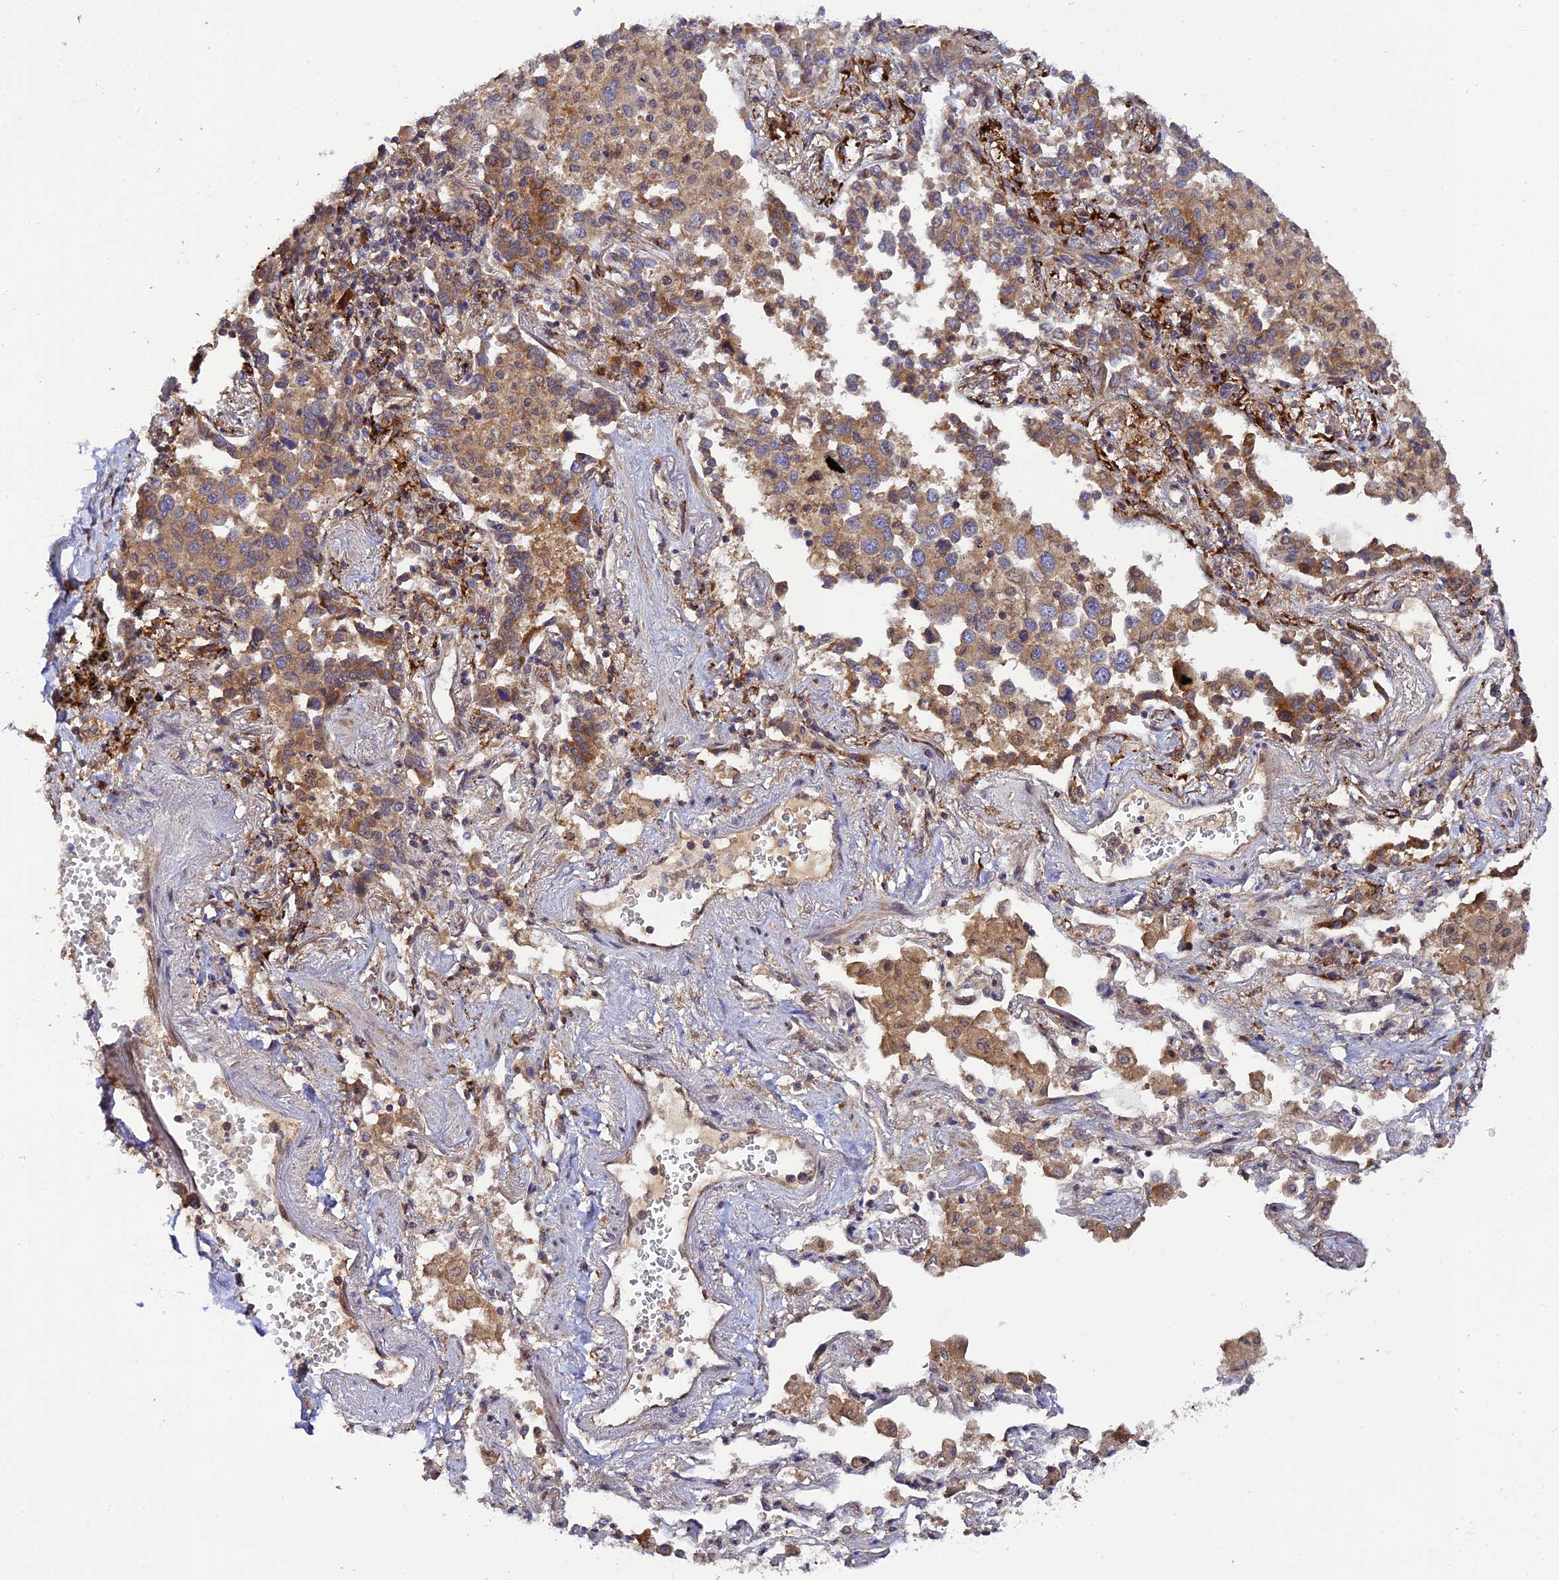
{"staining": {"intensity": "strong", "quantity": "25%-75%", "location": "cytoplasmic/membranous"}, "tissue": "lung cancer", "cell_type": "Tumor cells", "image_type": "cancer", "snomed": [{"axis": "morphology", "description": "Adenocarcinoma, NOS"}, {"axis": "topography", "description": "Lung"}], "caption": "Tumor cells show high levels of strong cytoplasmic/membranous staining in approximately 25%-75% of cells in lung cancer (adenocarcinoma).", "gene": "P3H3", "patient": {"sex": "male", "age": 67}}